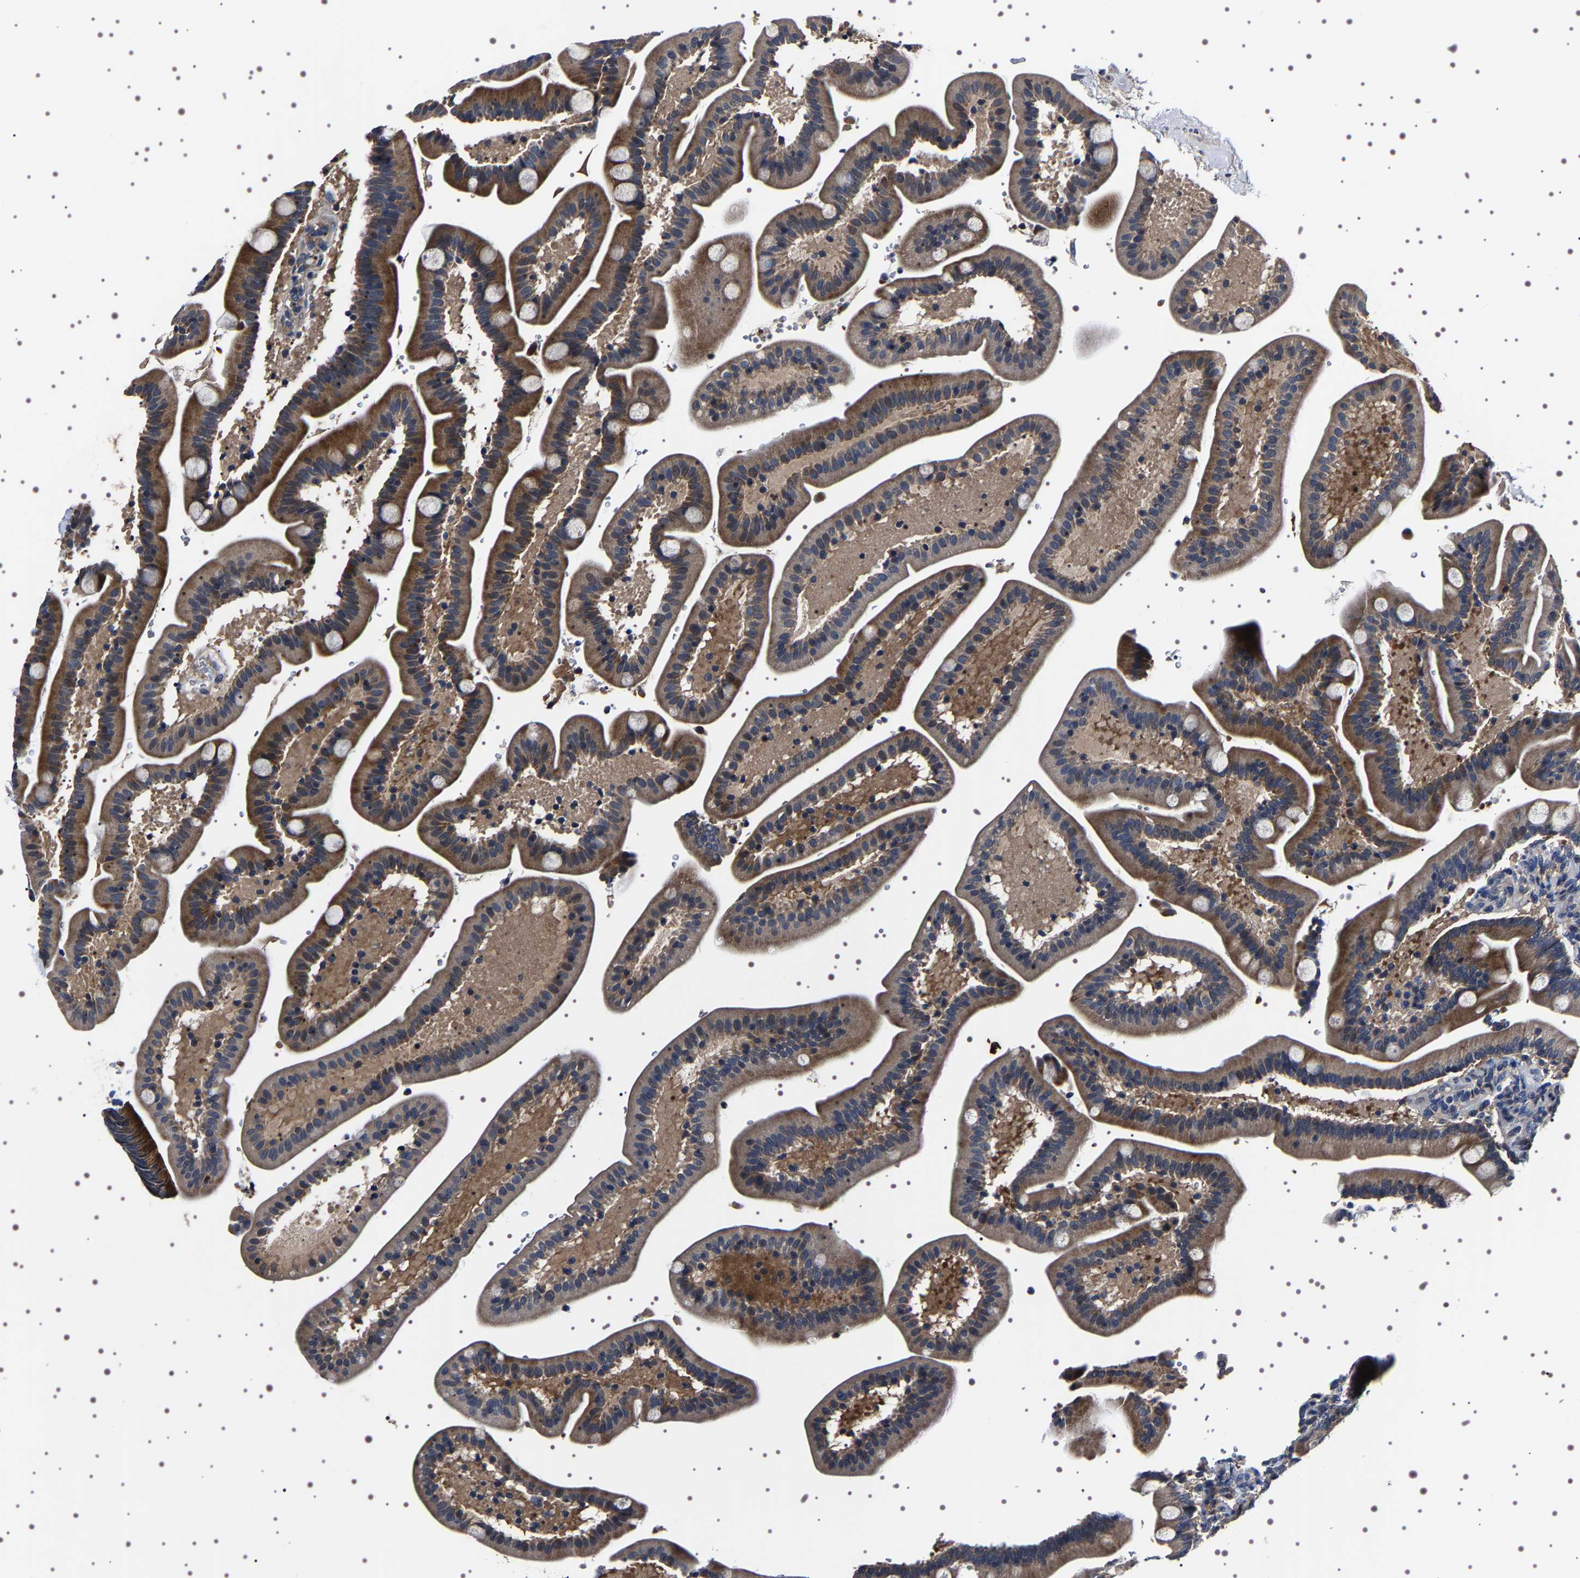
{"staining": {"intensity": "strong", "quantity": "25%-75%", "location": "cytoplasmic/membranous"}, "tissue": "duodenum", "cell_type": "Glandular cells", "image_type": "normal", "snomed": [{"axis": "morphology", "description": "Normal tissue, NOS"}, {"axis": "topography", "description": "Duodenum"}], "caption": "Brown immunohistochemical staining in normal duodenum displays strong cytoplasmic/membranous staining in about 25%-75% of glandular cells. The staining was performed using DAB (3,3'-diaminobenzidine), with brown indicating positive protein expression. Nuclei are stained blue with hematoxylin.", "gene": "TARBP1", "patient": {"sex": "male", "age": 54}}